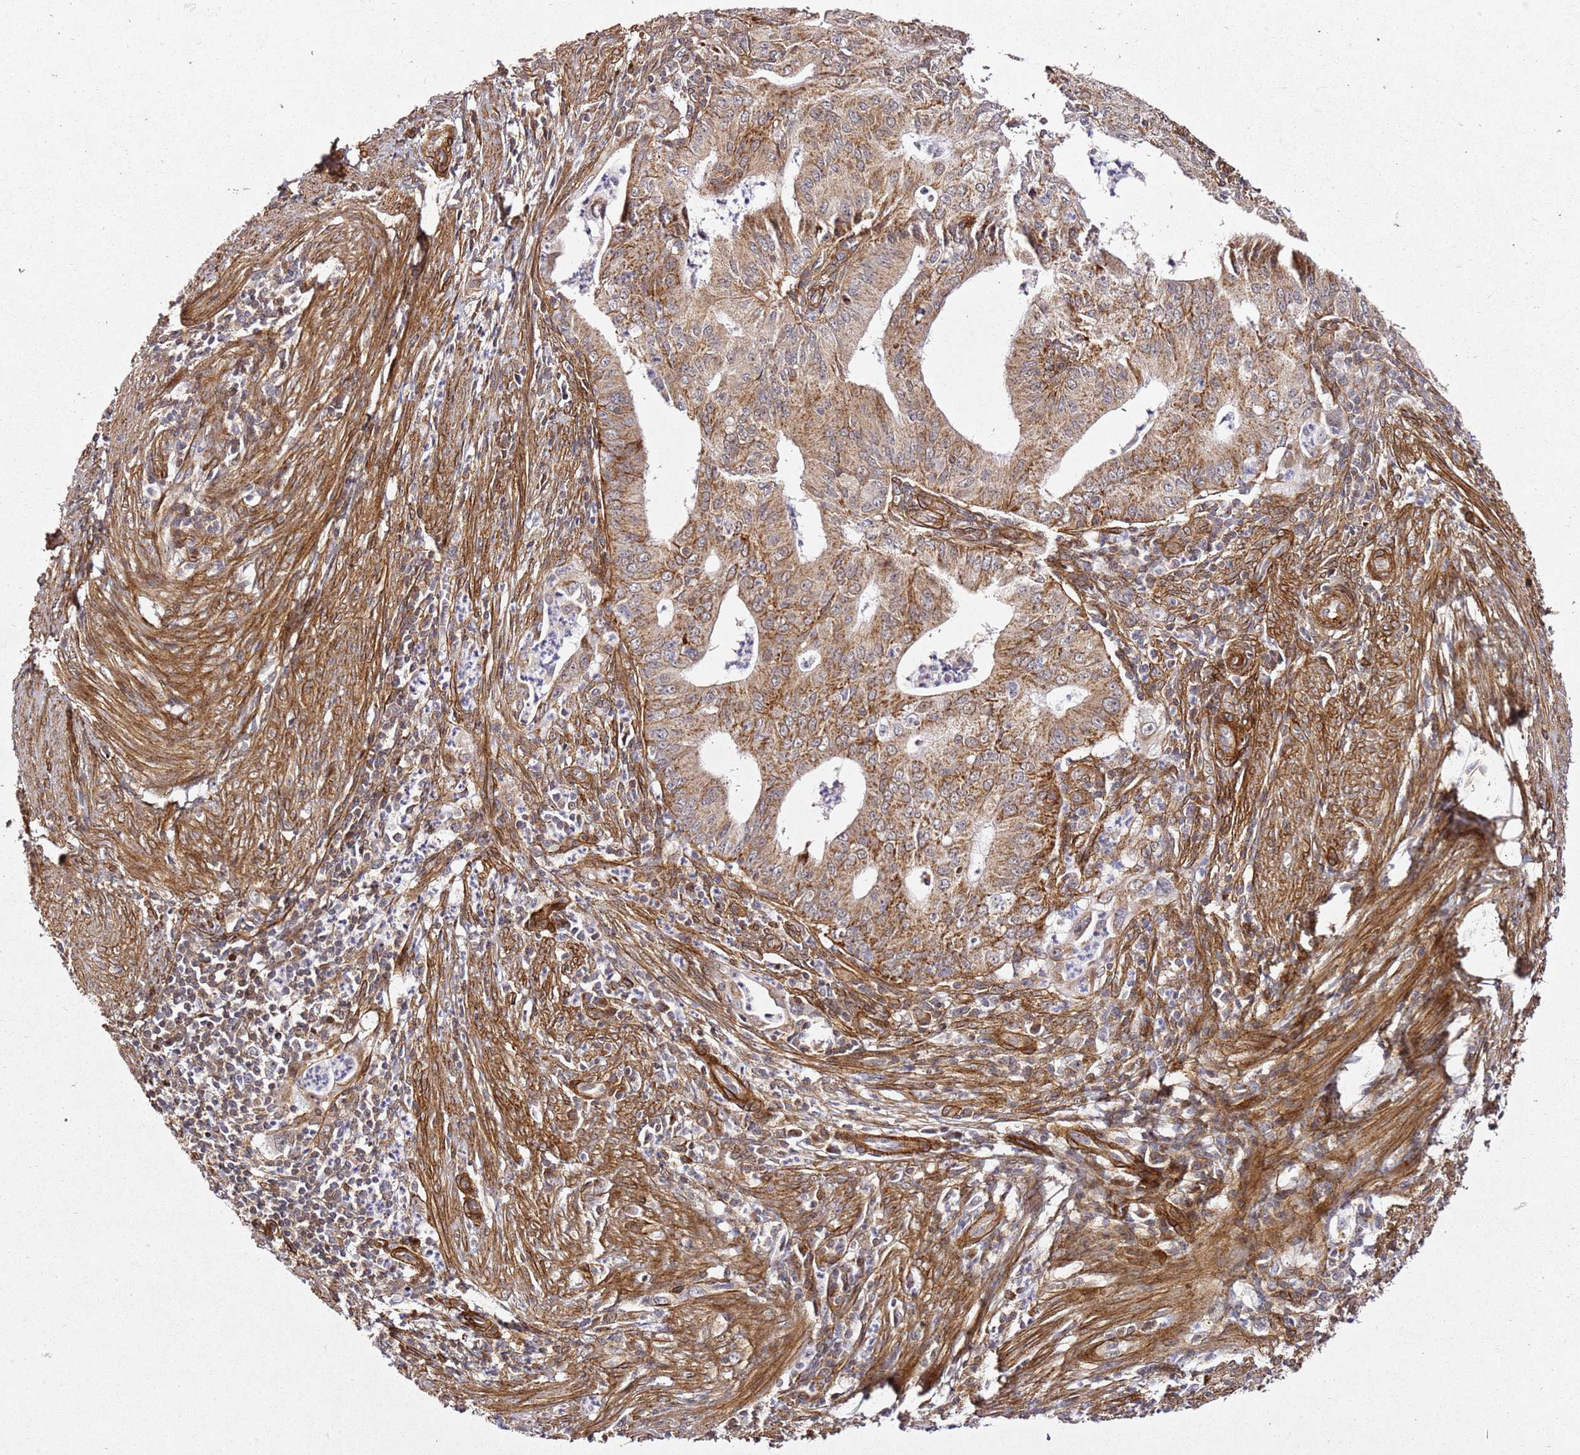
{"staining": {"intensity": "moderate", "quantity": ">75%", "location": "cytoplasmic/membranous"}, "tissue": "endometrial cancer", "cell_type": "Tumor cells", "image_type": "cancer", "snomed": [{"axis": "morphology", "description": "Adenocarcinoma, NOS"}, {"axis": "topography", "description": "Endometrium"}], "caption": "Immunohistochemical staining of endometrial cancer exhibits medium levels of moderate cytoplasmic/membranous protein staining in about >75% of tumor cells.", "gene": "ZNF296", "patient": {"sex": "female", "age": 50}}